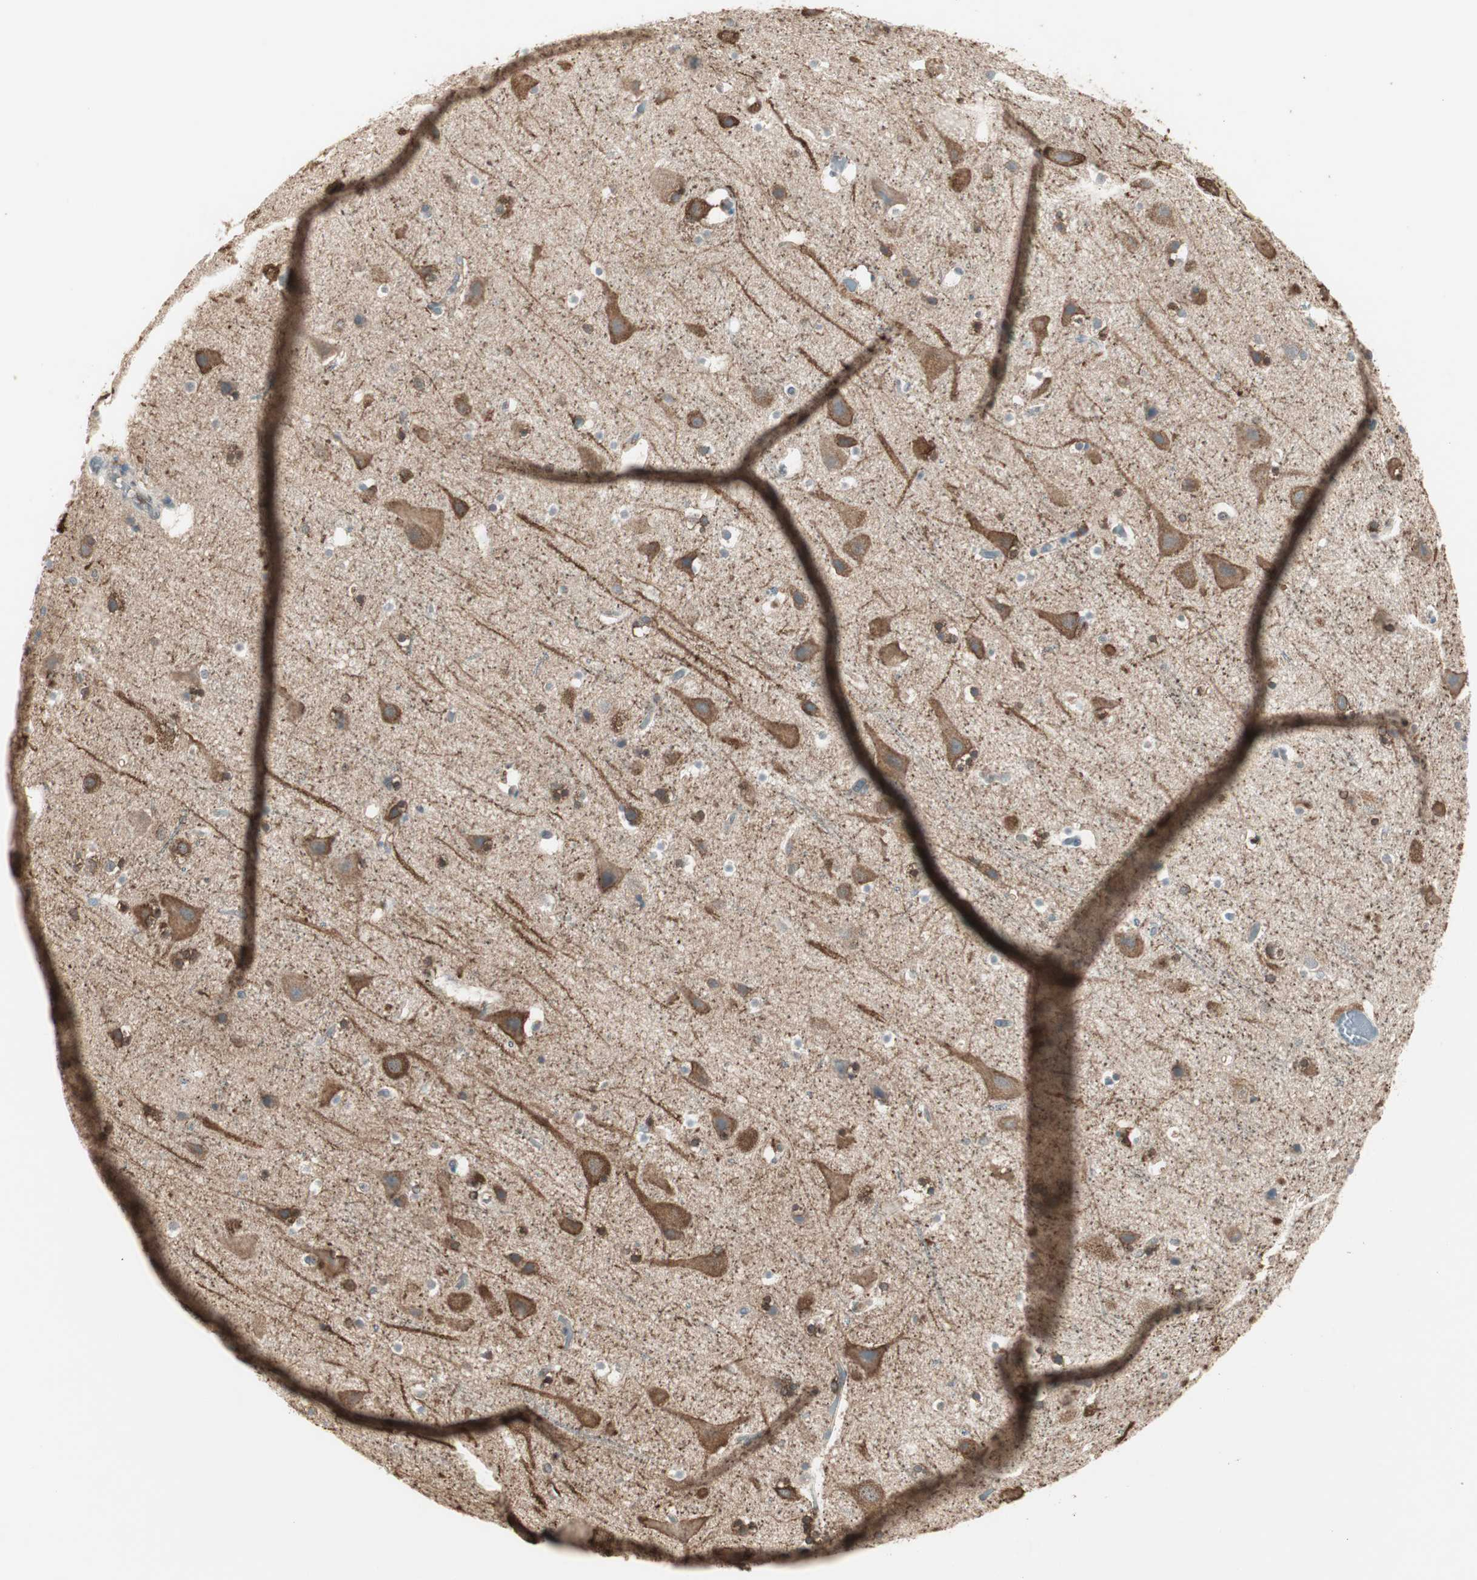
{"staining": {"intensity": "negative", "quantity": "none", "location": "none"}, "tissue": "cerebral cortex", "cell_type": "Endothelial cells", "image_type": "normal", "snomed": [{"axis": "morphology", "description": "Normal tissue, NOS"}, {"axis": "topography", "description": "Cerebral cortex"}], "caption": "Immunohistochemistry (IHC) histopathology image of normal cerebral cortex stained for a protein (brown), which shows no staining in endothelial cells.", "gene": "MMP3", "patient": {"sex": "male", "age": 45}}